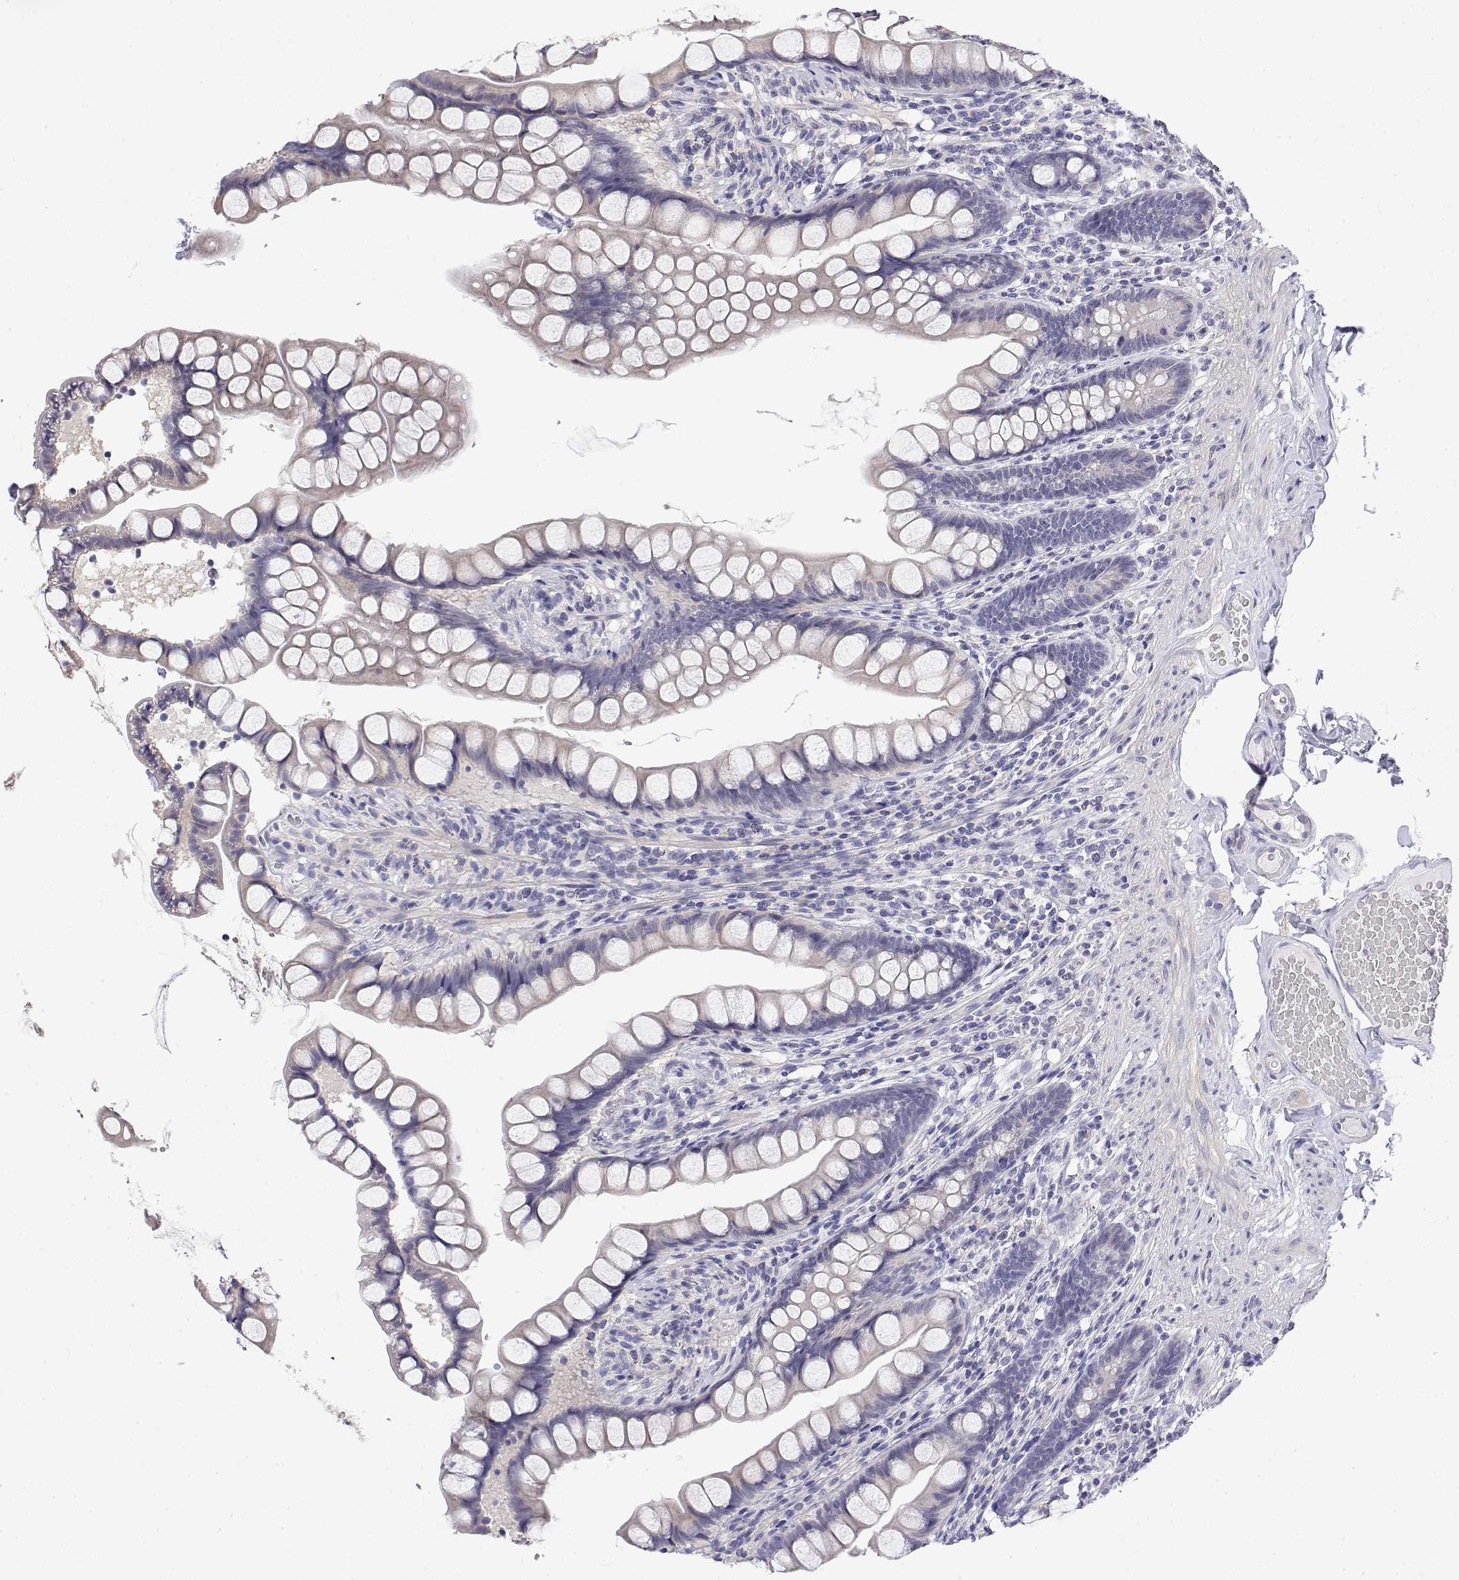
{"staining": {"intensity": "negative", "quantity": "none", "location": "none"}, "tissue": "small intestine", "cell_type": "Glandular cells", "image_type": "normal", "snomed": [{"axis": "morphology", "description": "Normal tissue, NOS"}, {"axis": "topography", "description": "Small intestine"}], "caption": "Immunohistochemical staining of unremarkable small intestine reveals no significant positivity in glandular cells.", "gene": "LY6D", "patient": {"sex": "male", "age": 70}}